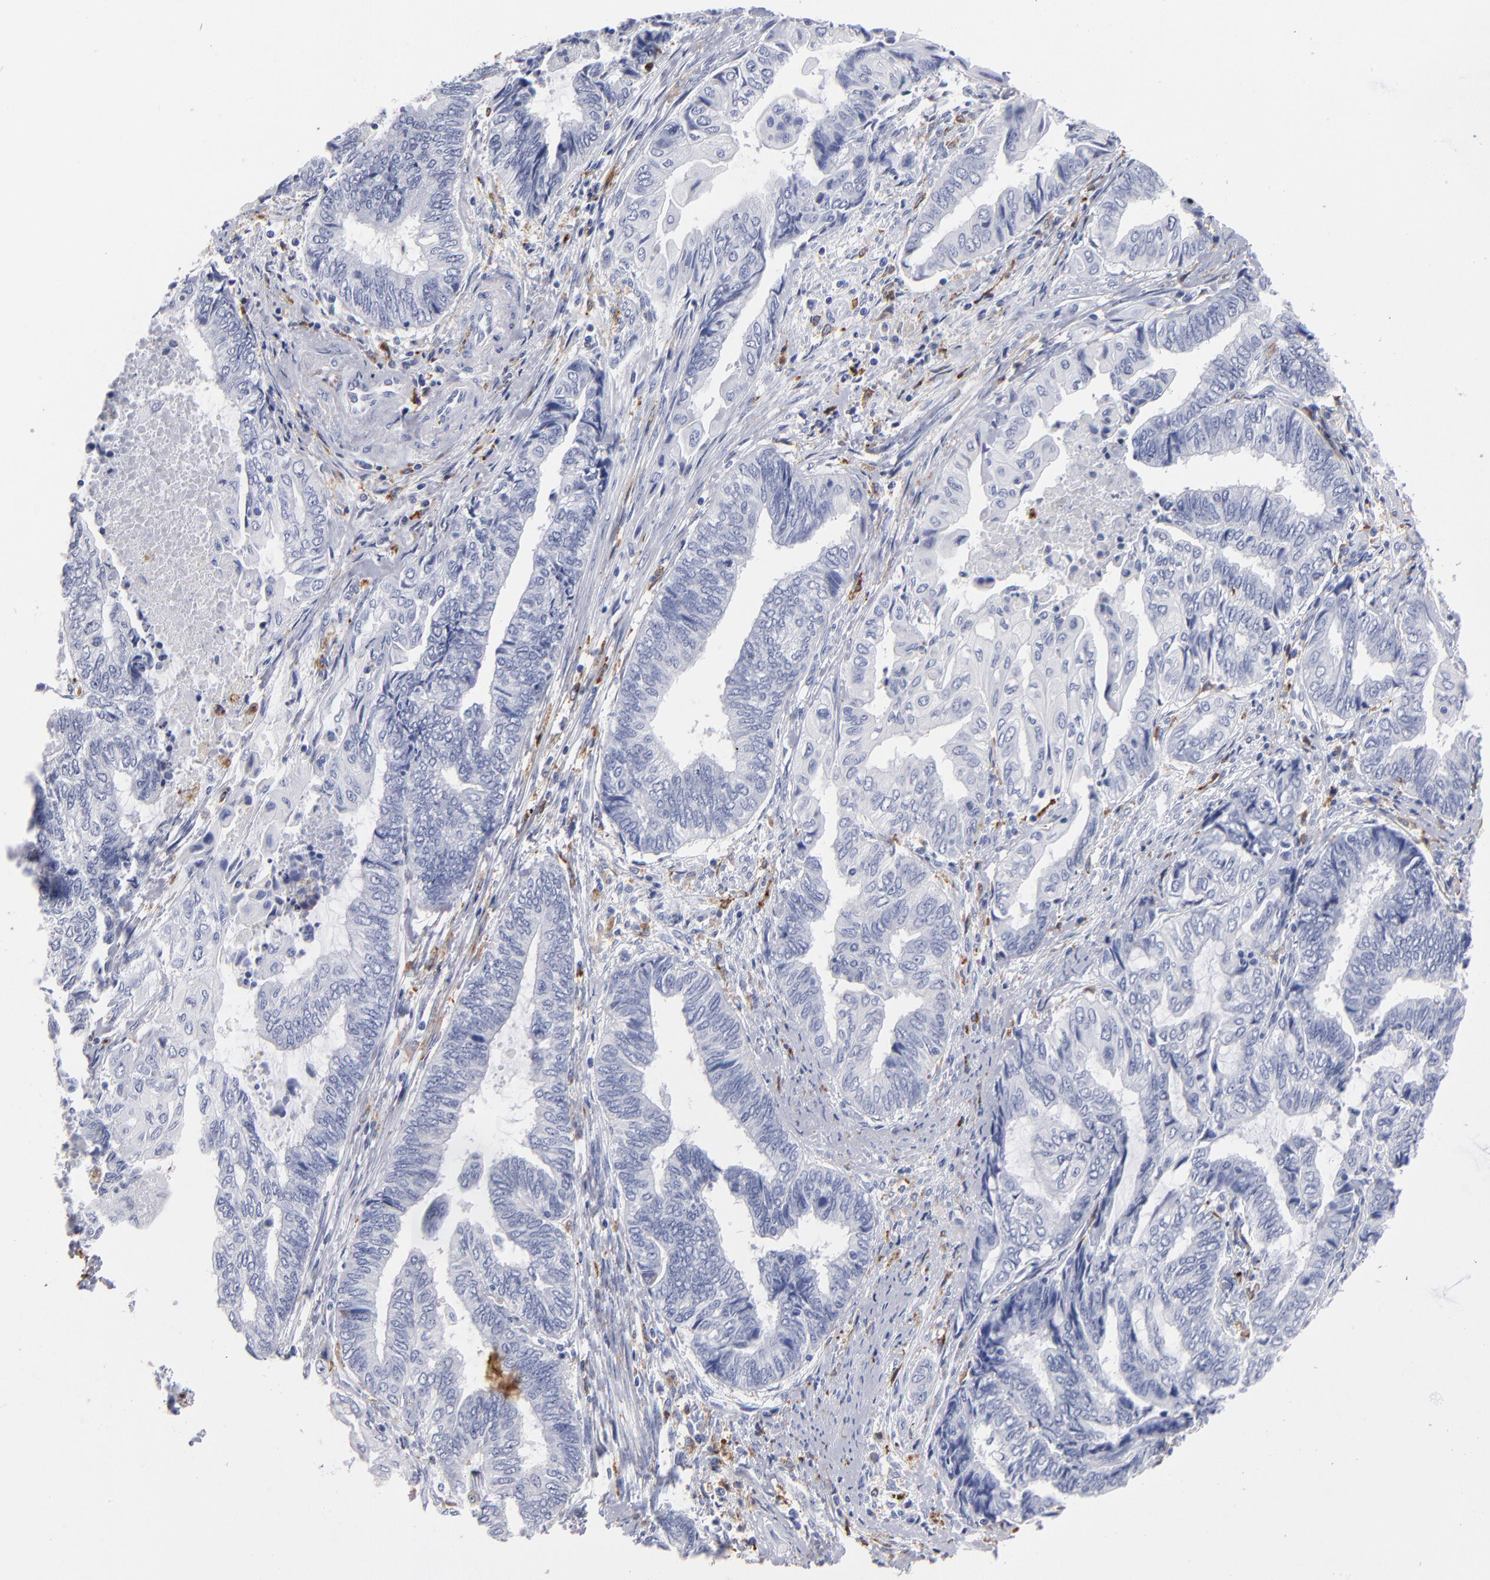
{"staining": {"intensity": "negative", "quantity": "none", "location": "none"}, "tissue": "endometrial cancer", "cell_type": "Tumor cells", "image_type": "cancer", "snomed": [{"axis": "morphology", "description": "Adenocarcinoma, NOS"}, {"axis": "topography", "description": "Uterus"}, {"axis": "topography", "description": "Endometrium"}], "caption": "DAB (3,3'-diaminobenzidine) immunohistochemical staining of human endometrial adenocarcinoma reveals no significant positivity in tumor cells.", "gene": "CD180", "patient": {"sex": "female", "age": 70}}